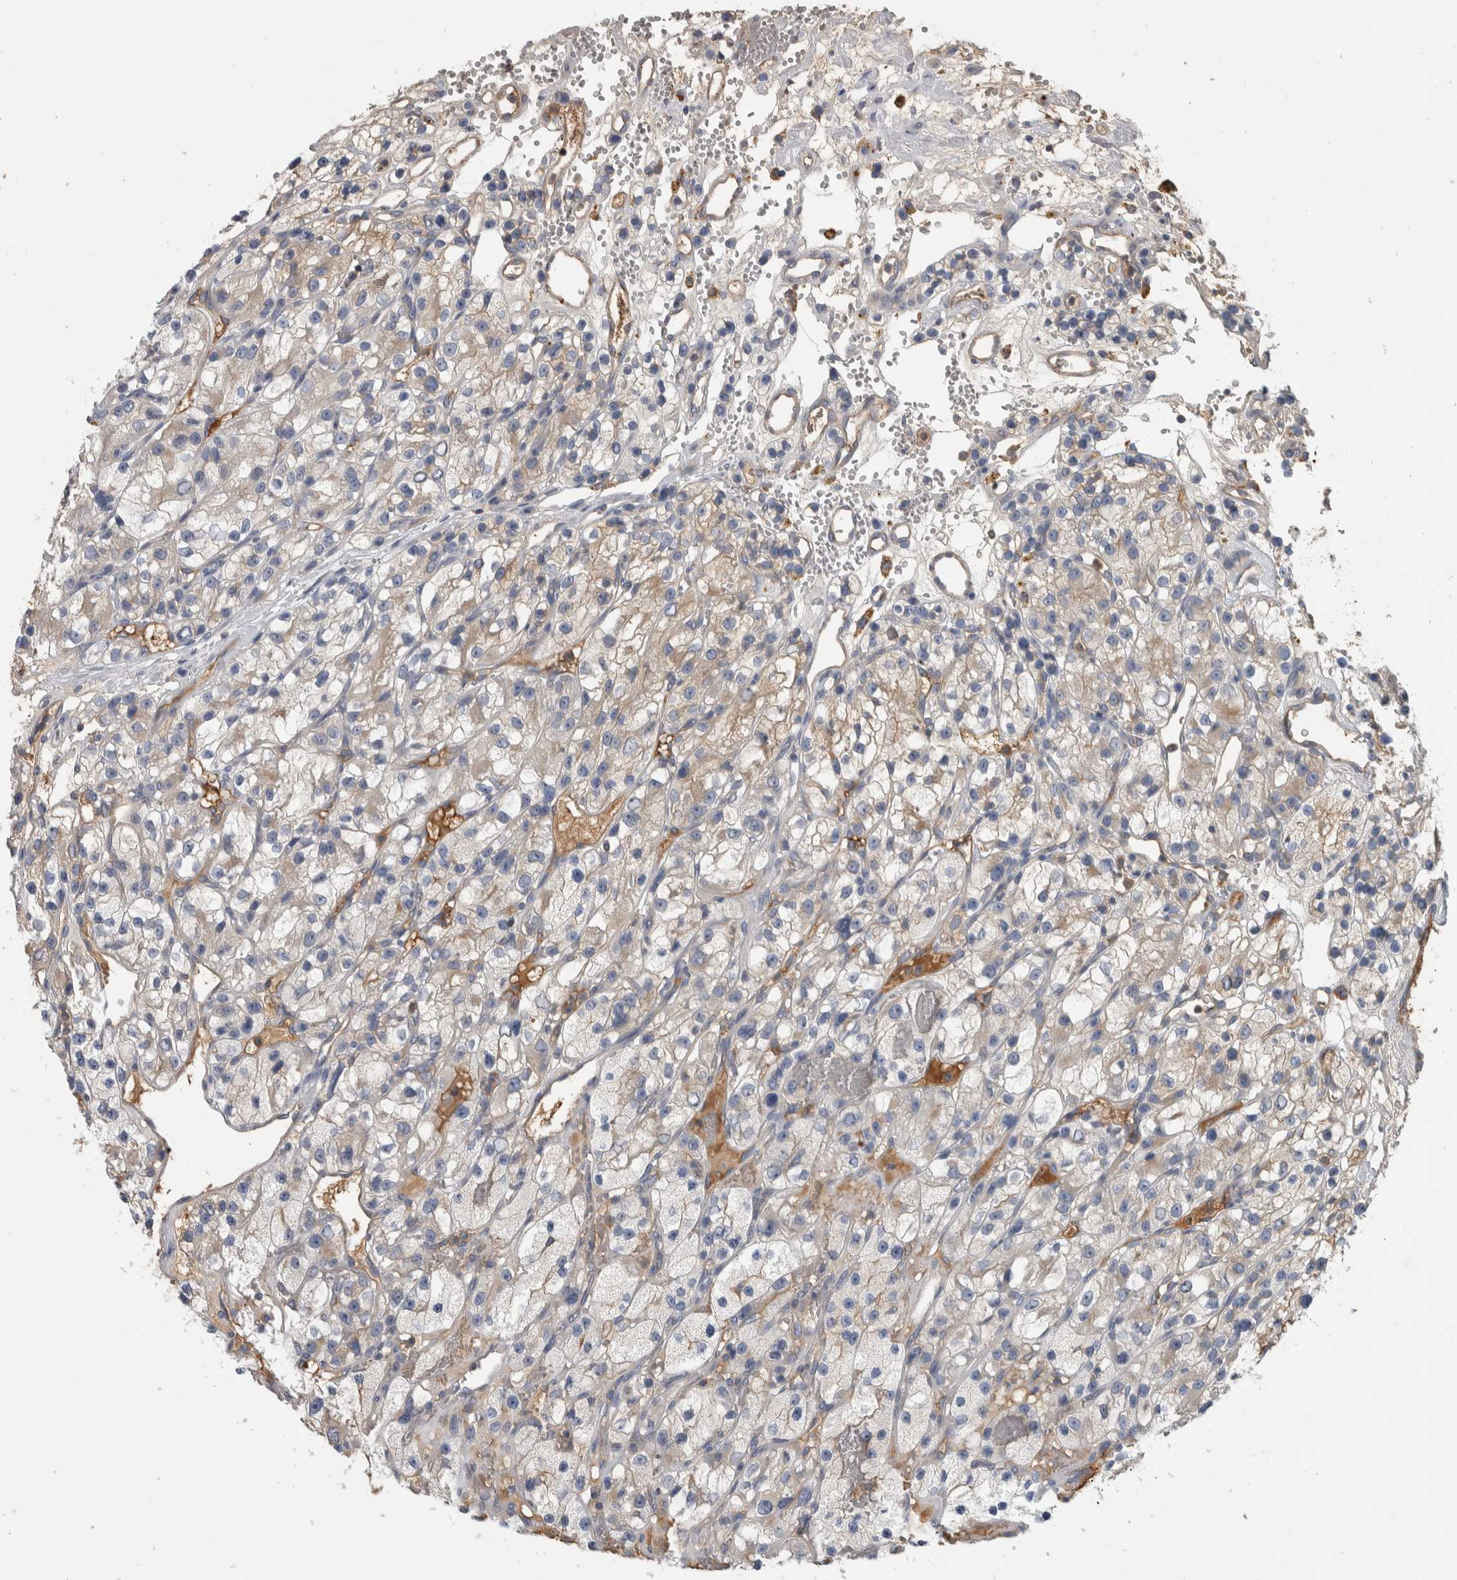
{"staining": {"intensity": "weak", "quantity": "25%-75%", "location": "cytoplasmic/membranous"}, "tissue": "renal cancer", "cell_type": "Tumor cells", "image_type": "cancer", "snomed": [{"axis": "morphology", "description": "Adenocarcinoma, NOS"}, {"axis": "topography", "description": "Kidney"}], "caption": "Immunohistochemical staining of adenocarcinoma (renal) exhibits low levels of weak cytoplasmic/membranous protein expression in about 25%-75% of tumor cells.", "gene": "TBCE", "patient": {"sex": "female", "age": 57}}